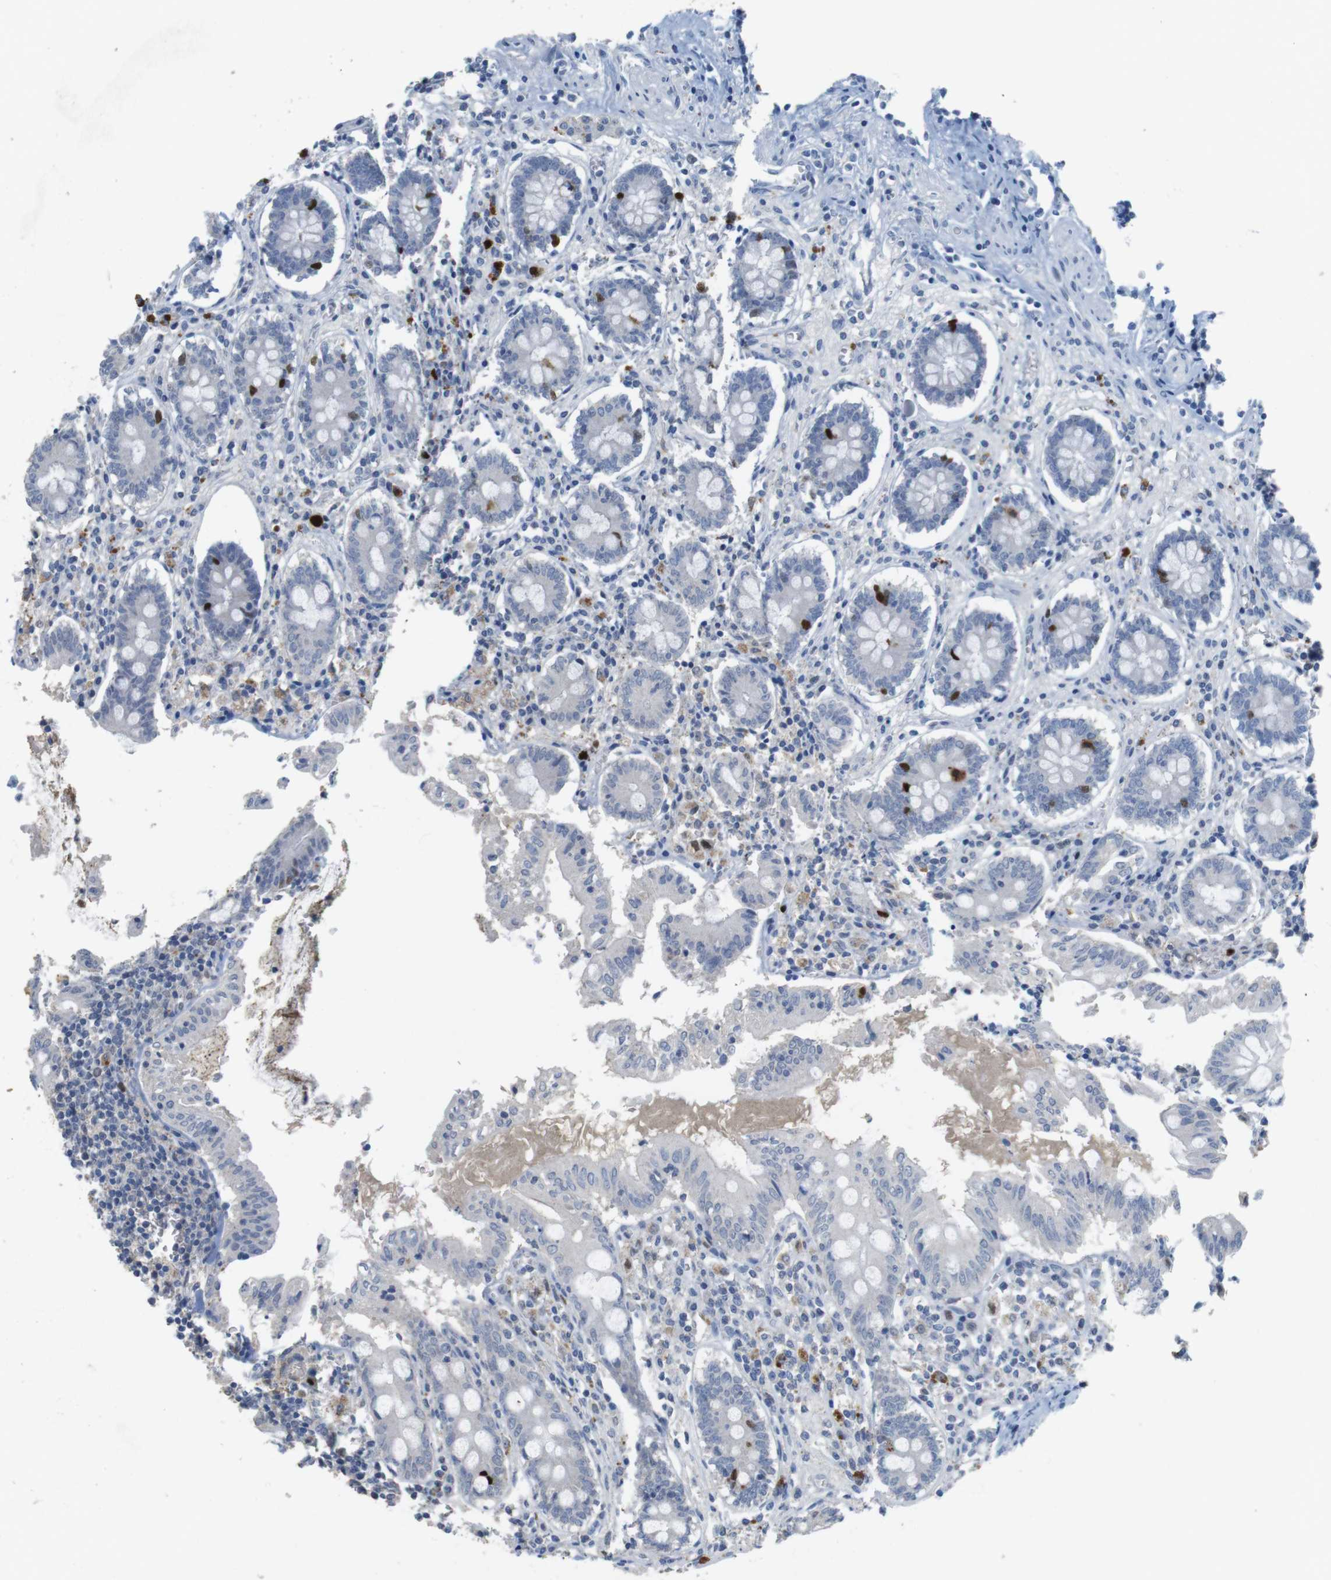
{"staining": {"intensity": "strong", "quantity": "<25%", "location": "nuclear"}, "tissue": "appendix", "cell_type": "Glandular cells", "image_type": "normal", "snomed": [{"axis": "morphology", "description": "Normal tissue, NOS"}, {"axis": "topography", "description": "Appendix"}], "caption": "Immunohistochemical staining of normal appendix shows strong nuclear protein staining in about <25% of glandular cells.", "gene": "KPNA2", "patient": {"sex": "female", "age": 50}}